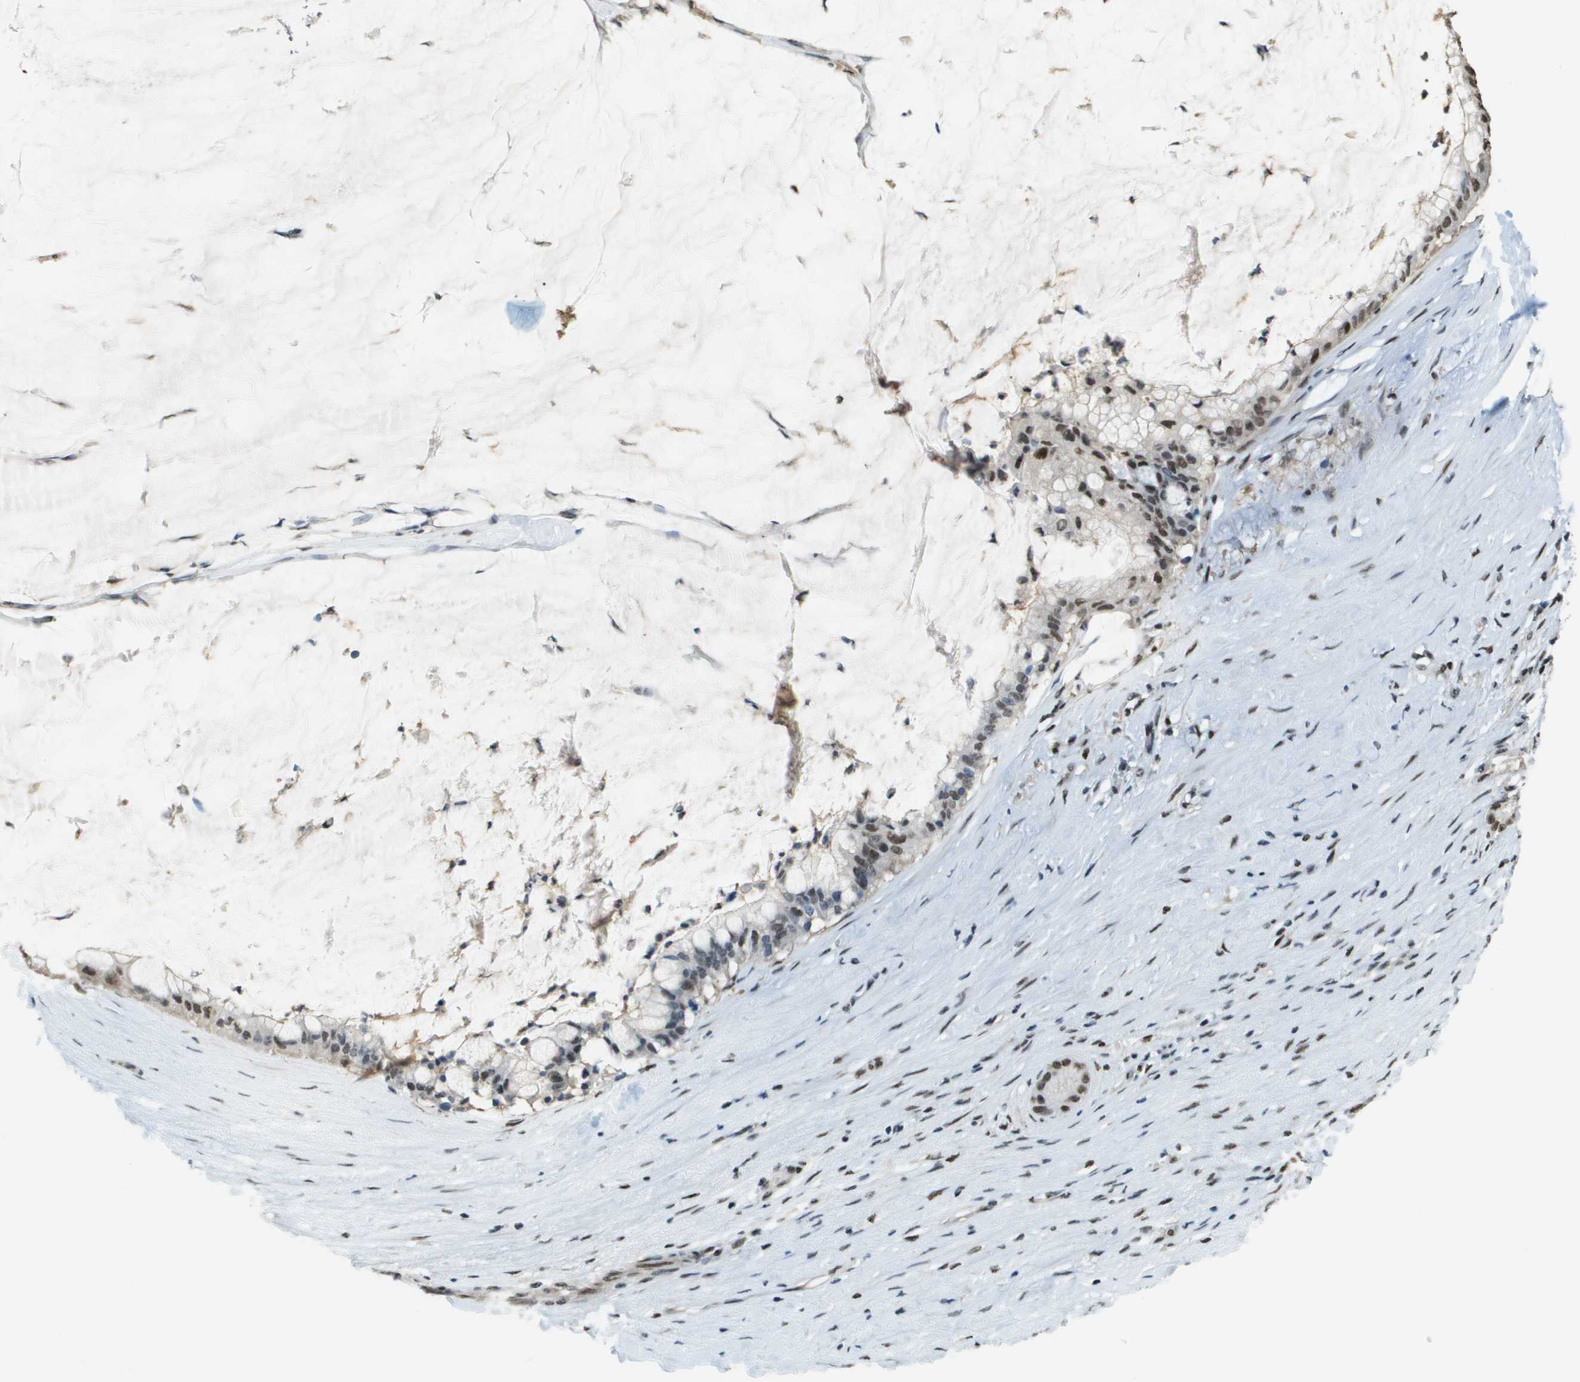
{"staining": {"intensity": "moderate", "quantity": "25%-75%", "location": "nuclear"}, "tissue": "pancreatic cancer", "cell_type": "Tumor cells", "image_type": "cancer", "snomed": [{"axis": "morphology", "description": "Adenocarcinoma, NOS"}, {"axis": "topography", "description": "Pancreas"}], "caption": "DAB immunohistochemical staining of pancreatic cancer shows moderate nuclear protein staining in about 25%-75% of tumor cells.", "gene": "SP100", "patient": {"sex": "male", "age": 41}}